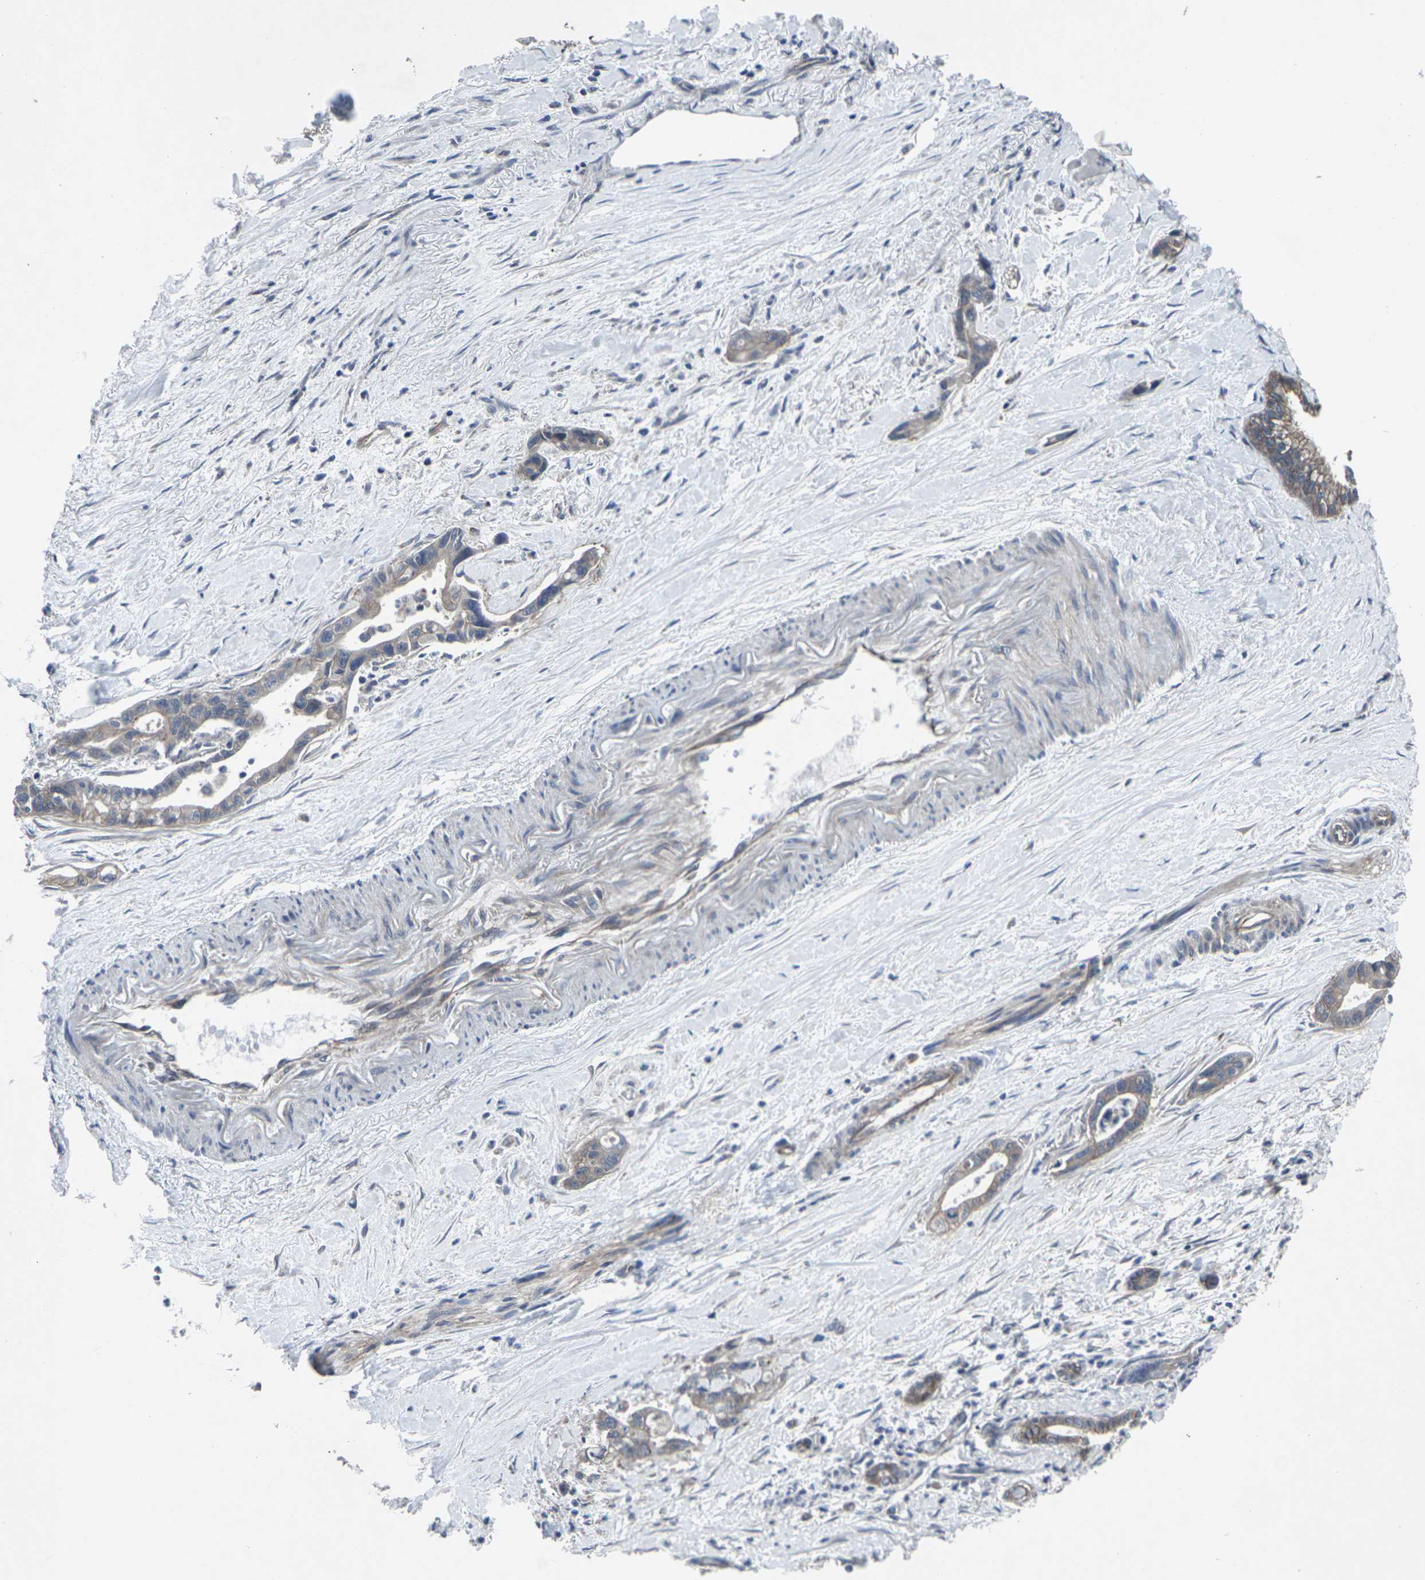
{"staining": {"intensity": "weak", "quantity": ">75%", "location": "cytoplasmic/membranous"}, "tissue": "pancreatic cancer", "cell_type": "Tumor cells", "image_type": "cancer", "snomed": [{"axis": "morphology", "description": "Adenocarcinoma, NOS"}, {"axis": "topography", "description": "Pancreas"}], "caption": "DAB (3,3'-diaminobenzidine) immunohistochemical staining of pancreatic adenocarcinoma displays weak cytoplasmic/membranous protein positivity in about >75% of tumor cells.", "gene": "MAPKAPK2", "patient": {"sex": "male", "age": 70}}